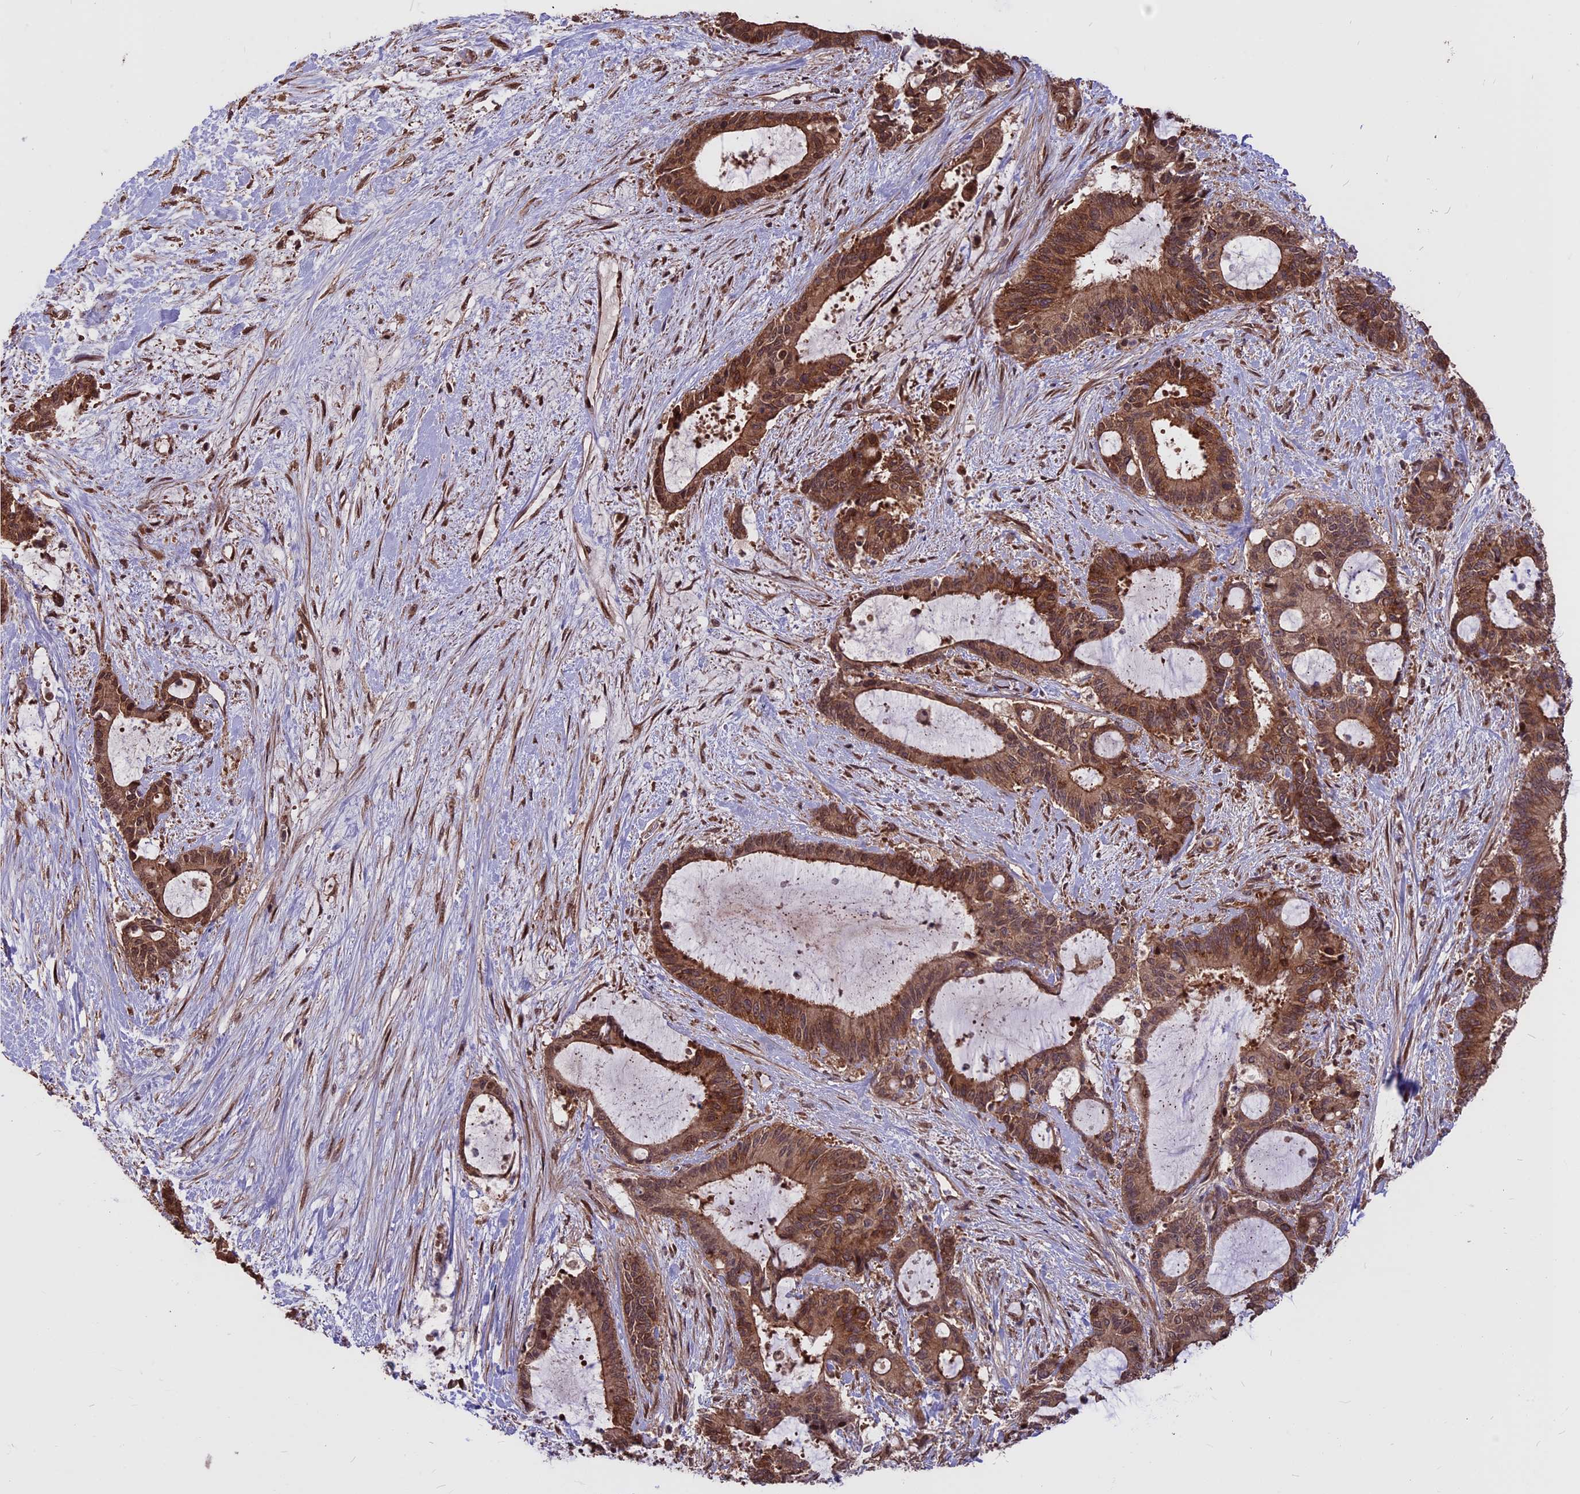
{"staining": {"intensity": "moderate", "quantity": ">75%", "location": "cytoplasmic/membranous,nuclear"}, "tissue": "liver cancer", "cell_type": "Tumor cells", "image_type": "cancer", "snomed": [{"axis": "morphology", "description": "Normal tissue, NOS"}, {"axis": "morphology", "description": "Cholangiocarcinoma"}, {"axis": "topography", "description": "Liver"}, {"axis": "topography", "description": "Peripheral nerve tissue"}], "caption": "High-power microscopy captured an immunohistochemistry micrograph of liver cancer (cholangiocarcinoma), revealing moderate cytoplasmic/membranous and nuclear positivity in approximately >75% of tumor cells. The staining was performed using DAB to visualize the protein expression in brown, while the nuclei were stained in blue with hematoxylin (Magnification: 20x).", "gene": "ZNF598", "patient": {"sex": "female", "age": 73}}